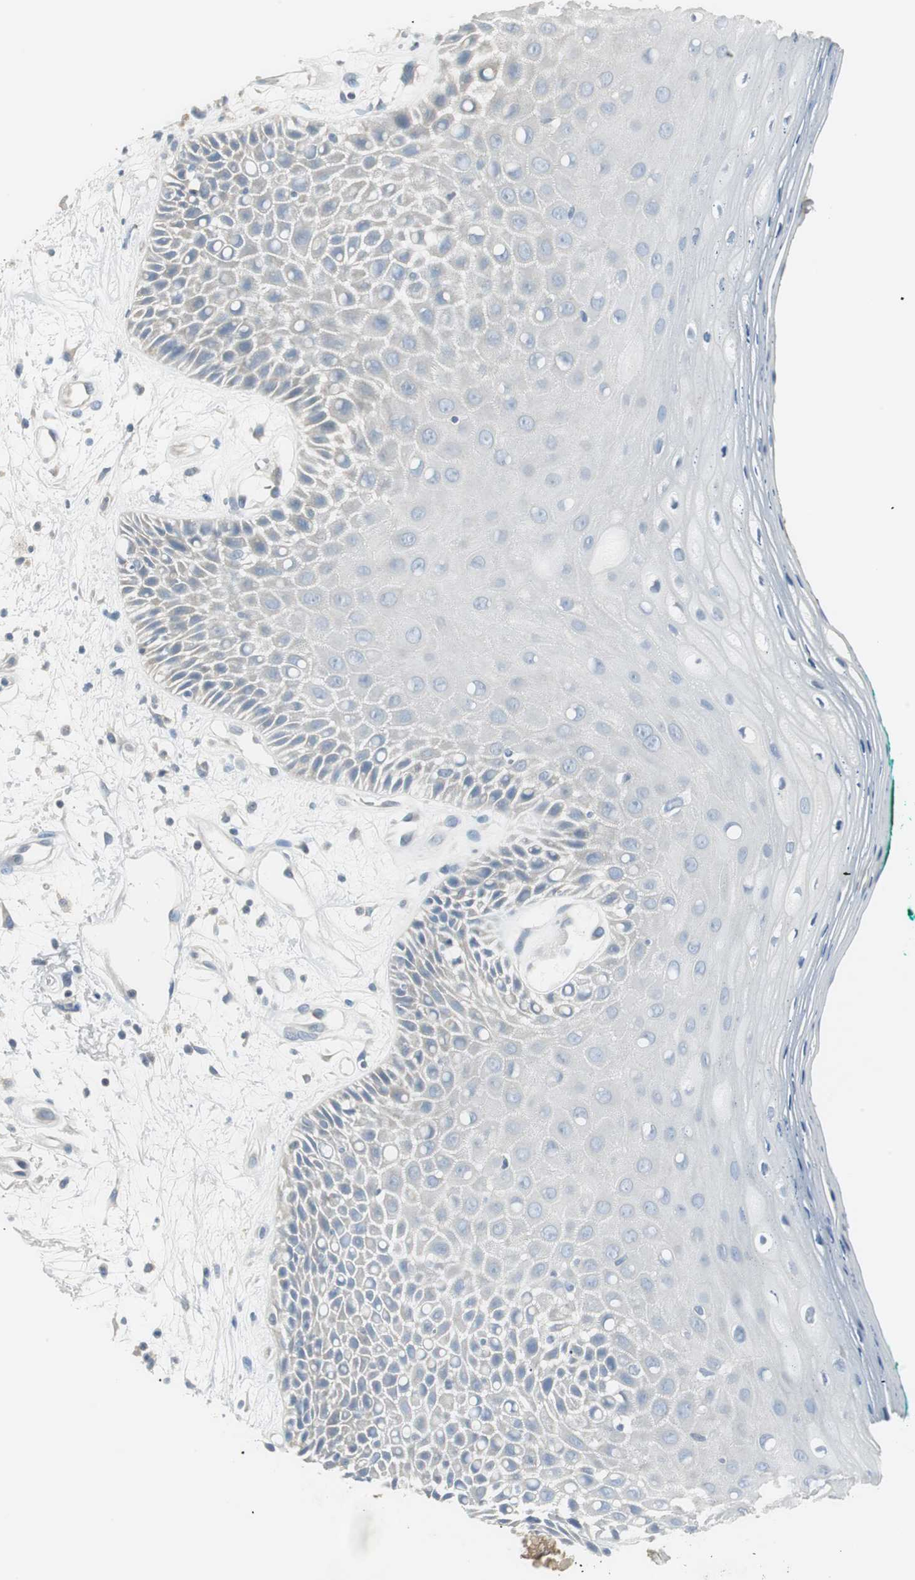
{"staining": {"intensity": "negative", "quantity": "none", "location": "none"}, "tissue": "oral mucosa", "cell_type": "Squamous epithelial cells", "image_type": "normal", "snomed": [{"axis": "morphology", "description": "Normal tissue, NOS"}, {"axis": "morphology", "description": "Squamous cell carcinoma, NOS"}, {"axis": "topography", "description": "Skeletal muscle"}, {"axis": "topography", "description": "Oral tissue"}, {"axis": "topography", "description": "Head-Neck"}], "caption": "The photomicrograph demonstrates no significant positivity in squamous epithelial cells of oral mucosa.", "gene": "MSTO1", "patient": {"sex": "female", "age": 84}}